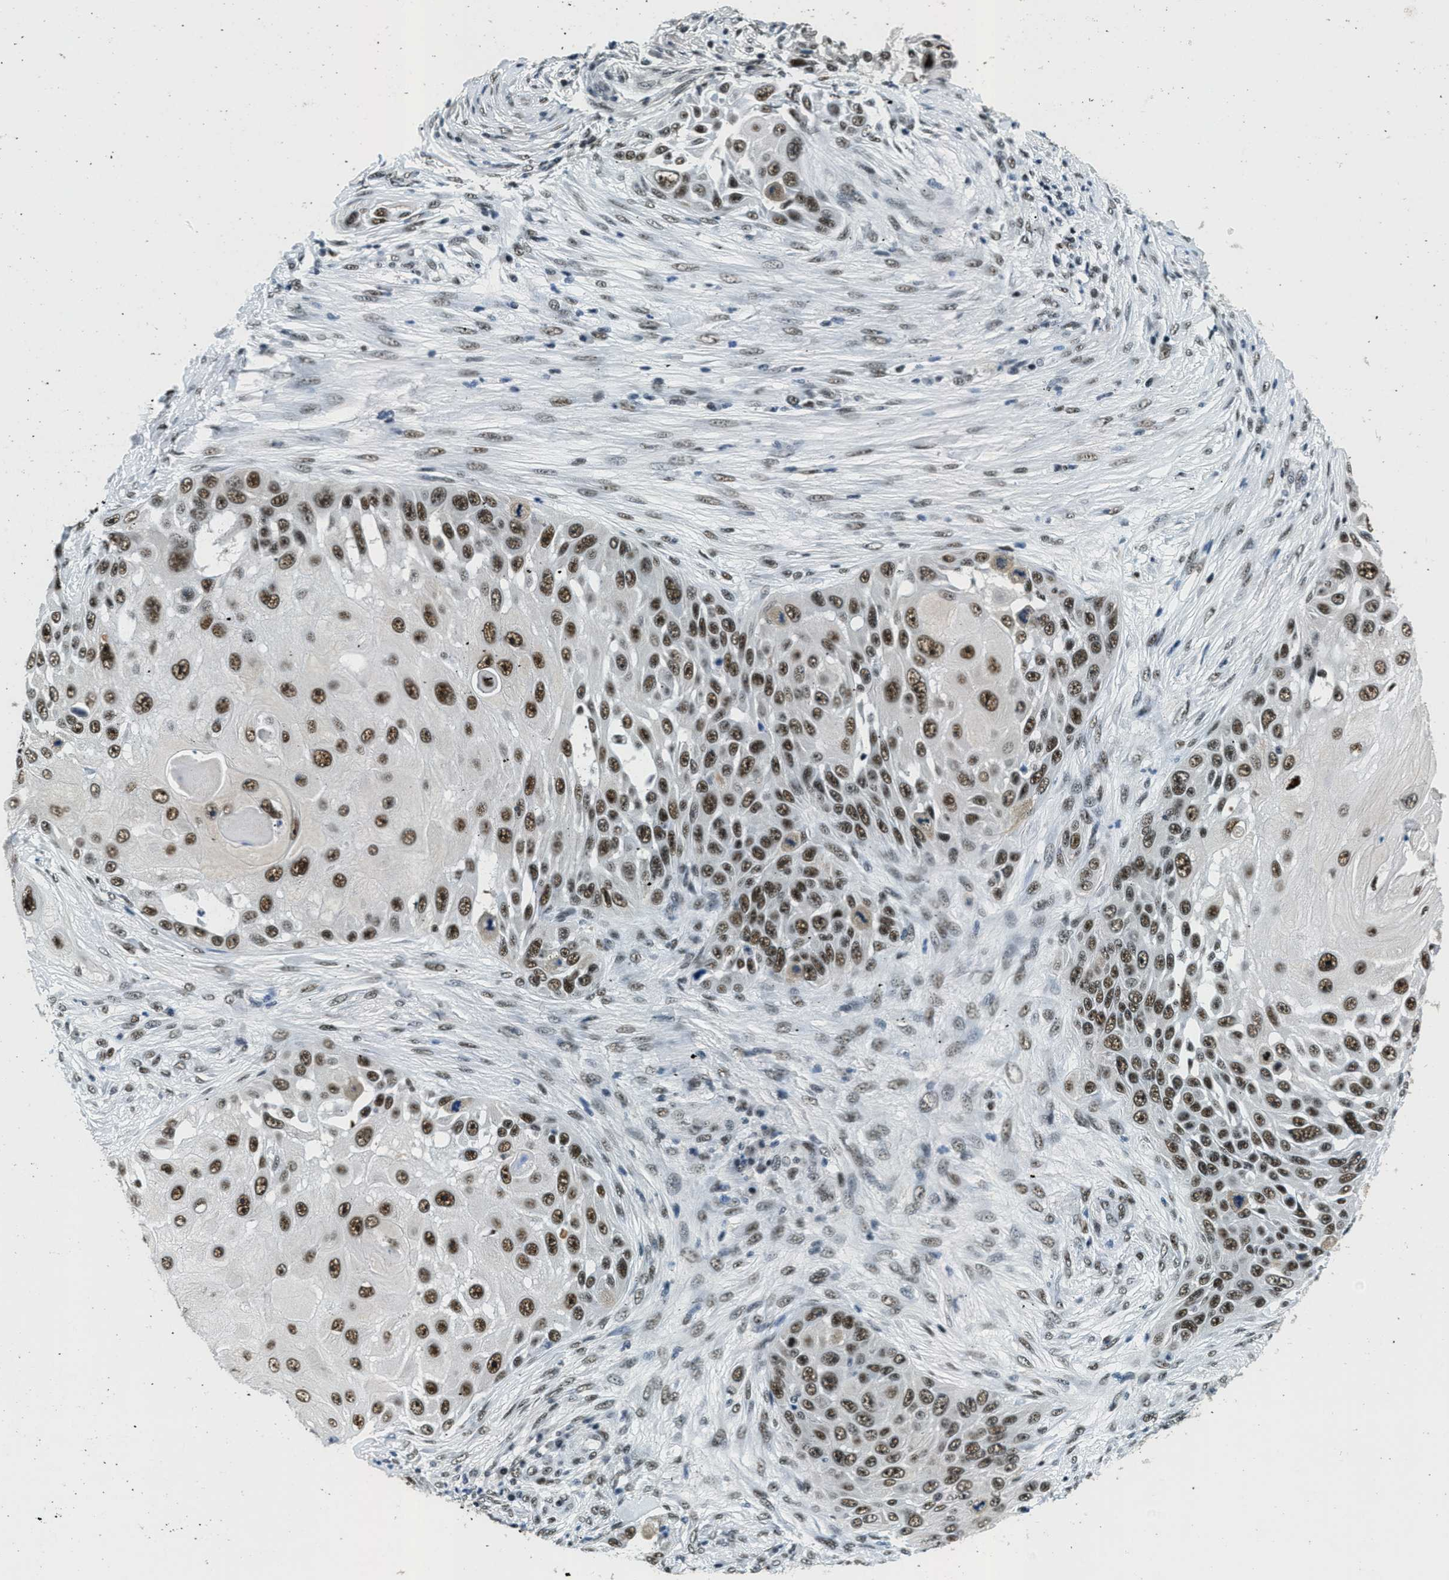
{"staining": {"intensity": "strong", "quantity": ">75%", "location": "nuclear"}, "tissue": "skin cancer", "cell_type": "Tumor cells", "image_type": "cancer", "snomed": [{"axis": "morphology", "description": "Squamous cell carcinoma, NOS"}, {"axis": "topography", "description": "Skin"}], "caption": "About >75% of tumor cells in human skin cancer exhibit strong nuclear protein expression as visualized by brown immunohistochemical staining.", "gene": "SSB", "patient": {"sex": "female", "age": 44}}